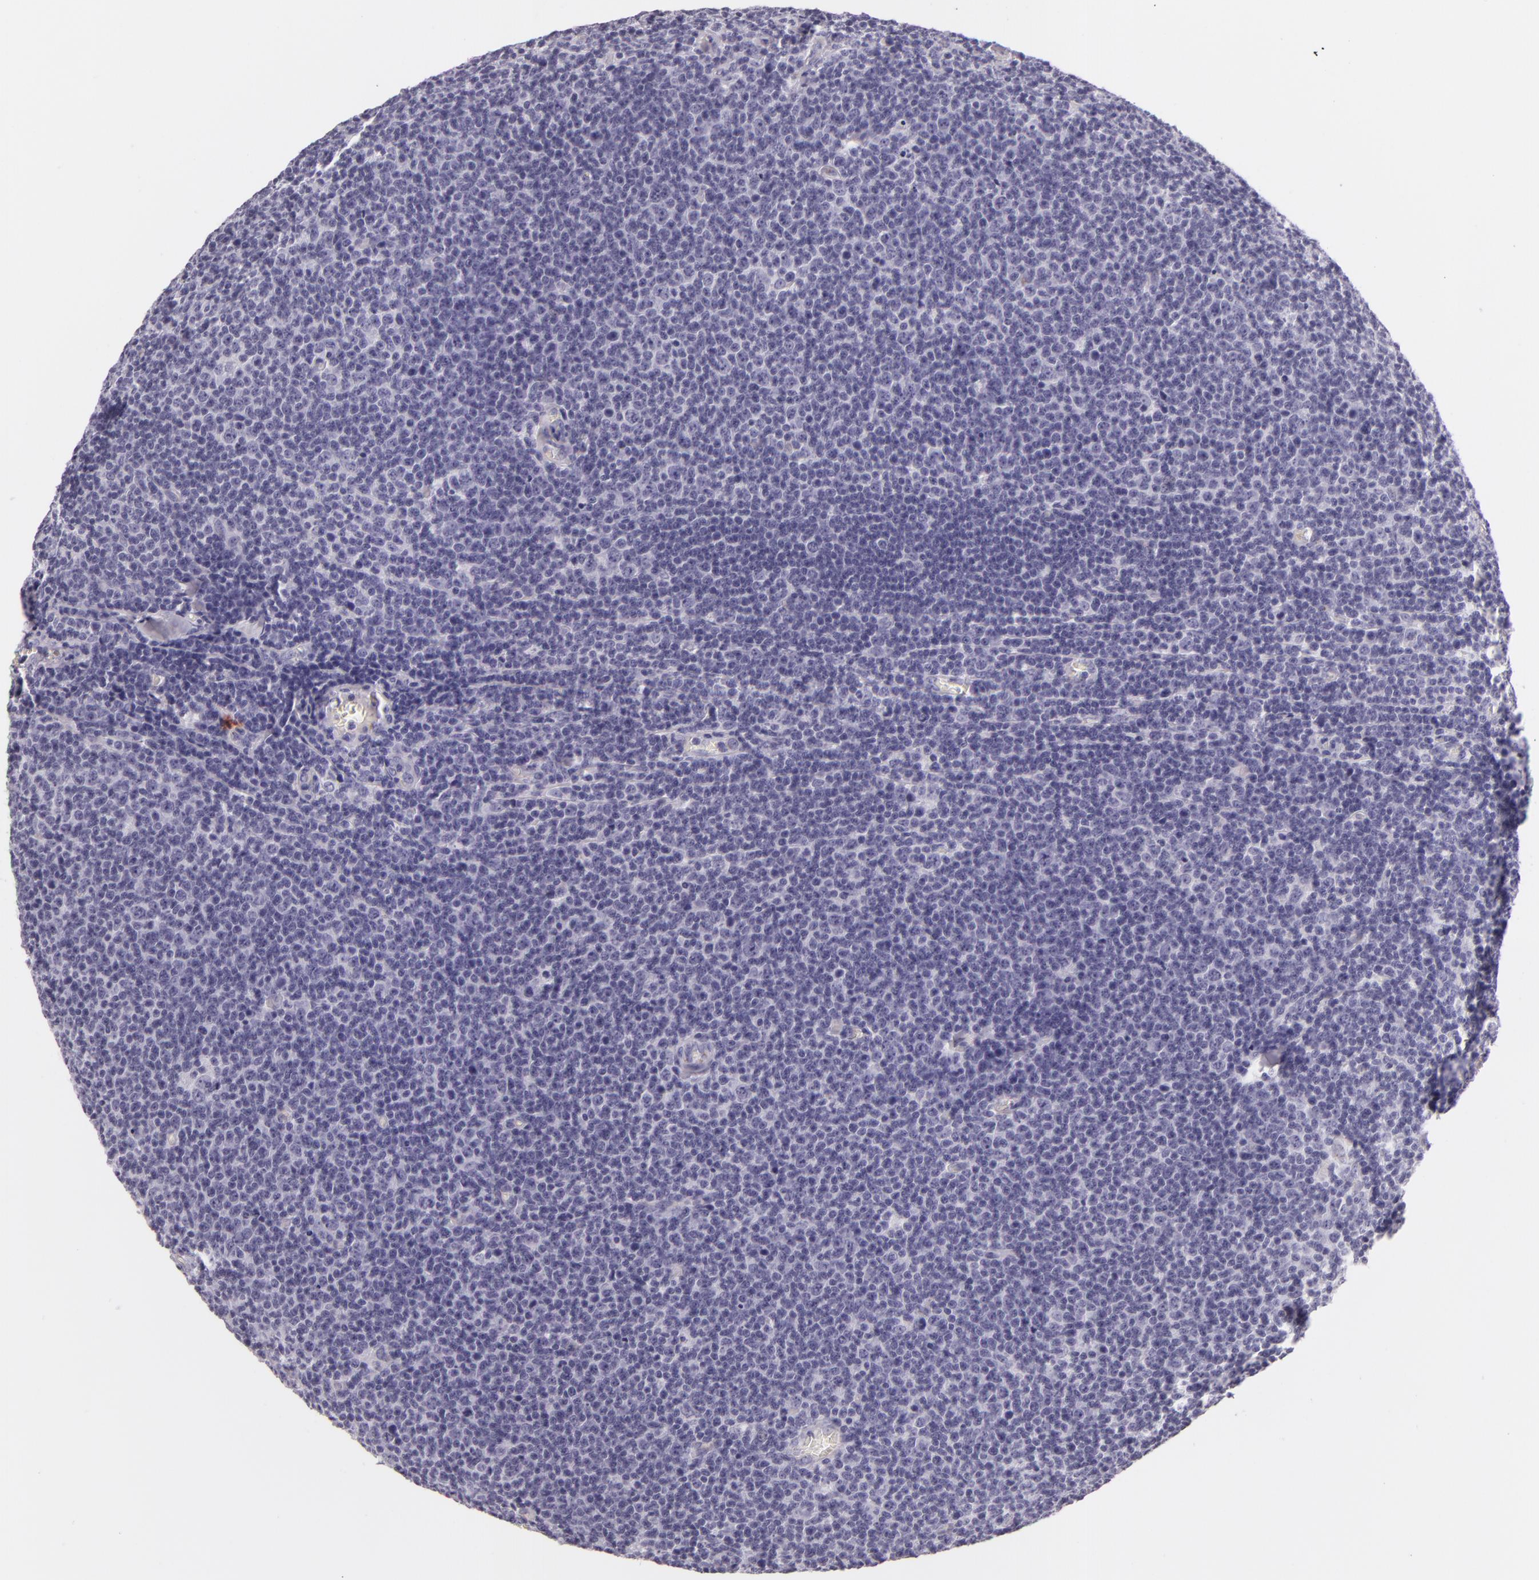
{"staining": {"intensity": "negative", "quantity": "none", "location": "none"}, "tissue": "lymphoma", "cell_type": "Tumor cells", "image_type": "cancer", "snomed": [{"axis": "morphology", "description": "Malignant lymphoma, non-Hodgkin's type, Low grade"}, {"axis": "topography", "description": "Lymph node"}], "caption": "A high-resolution histopathology image shows IHC staining of lymphoma, which displays no significant positivity in tumor cells.", "gene": "DLG4", "patient": {"sex": "male", "age": 74}}